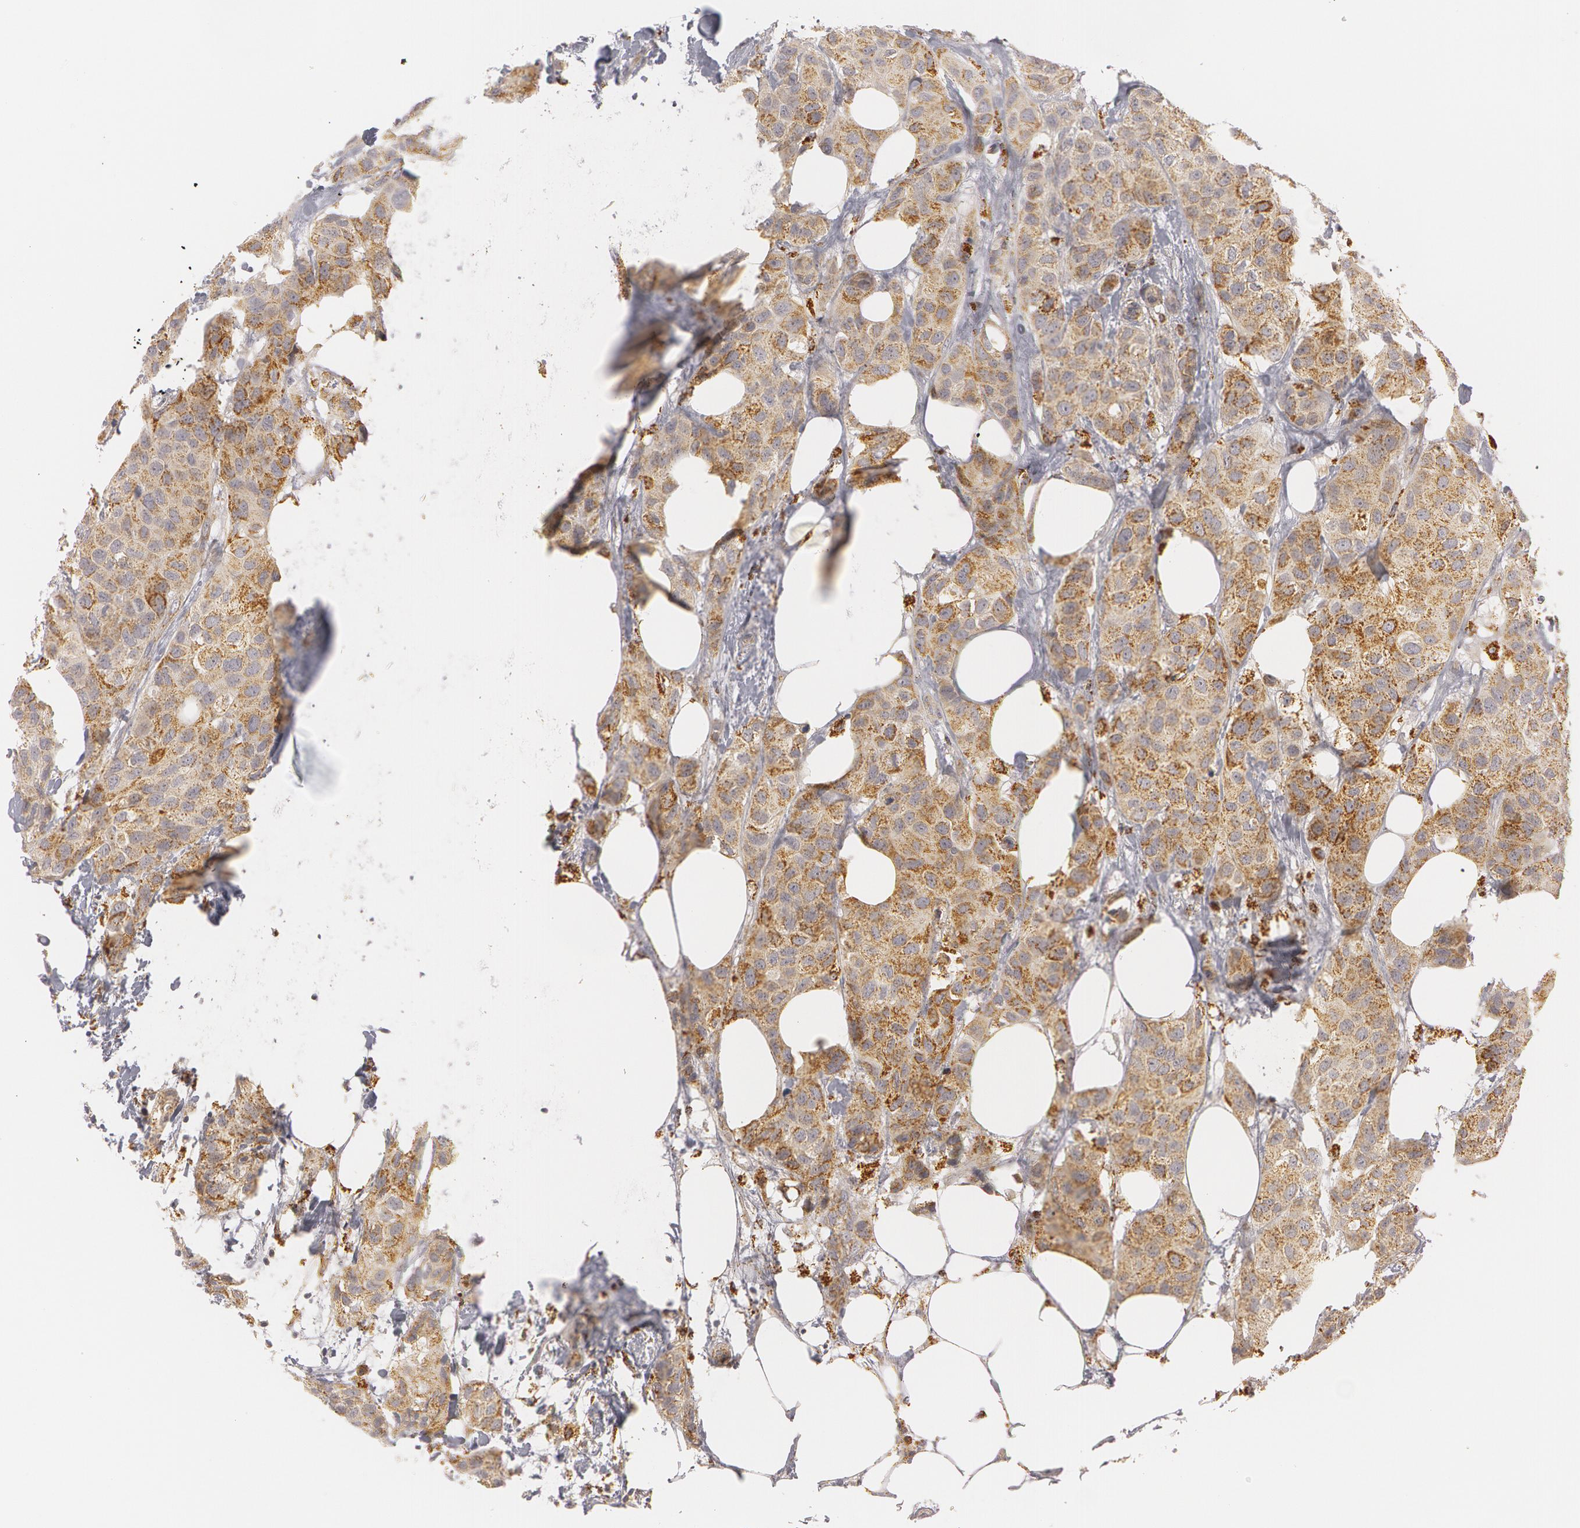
{"staining": {"intensity": "moderate", "quantity": ">75%", "location": "cytoplasmic/membranous"}, "tissue": "breast cancer", "cell_type": "Tumor cells", "image_type": "cancer", "snomed": [{"axis": "morphology", "description": "Duct carcinoma"}, {"axis": "topography", "description": "Breast"}], "caption": "Moderate cytoplasmic/membranous staining is identified in approximately >75% of tumor cells in invasive ductal carcinoma (breast).", "gene": "C7", "patient": {"sex": "female", "age": 68}}